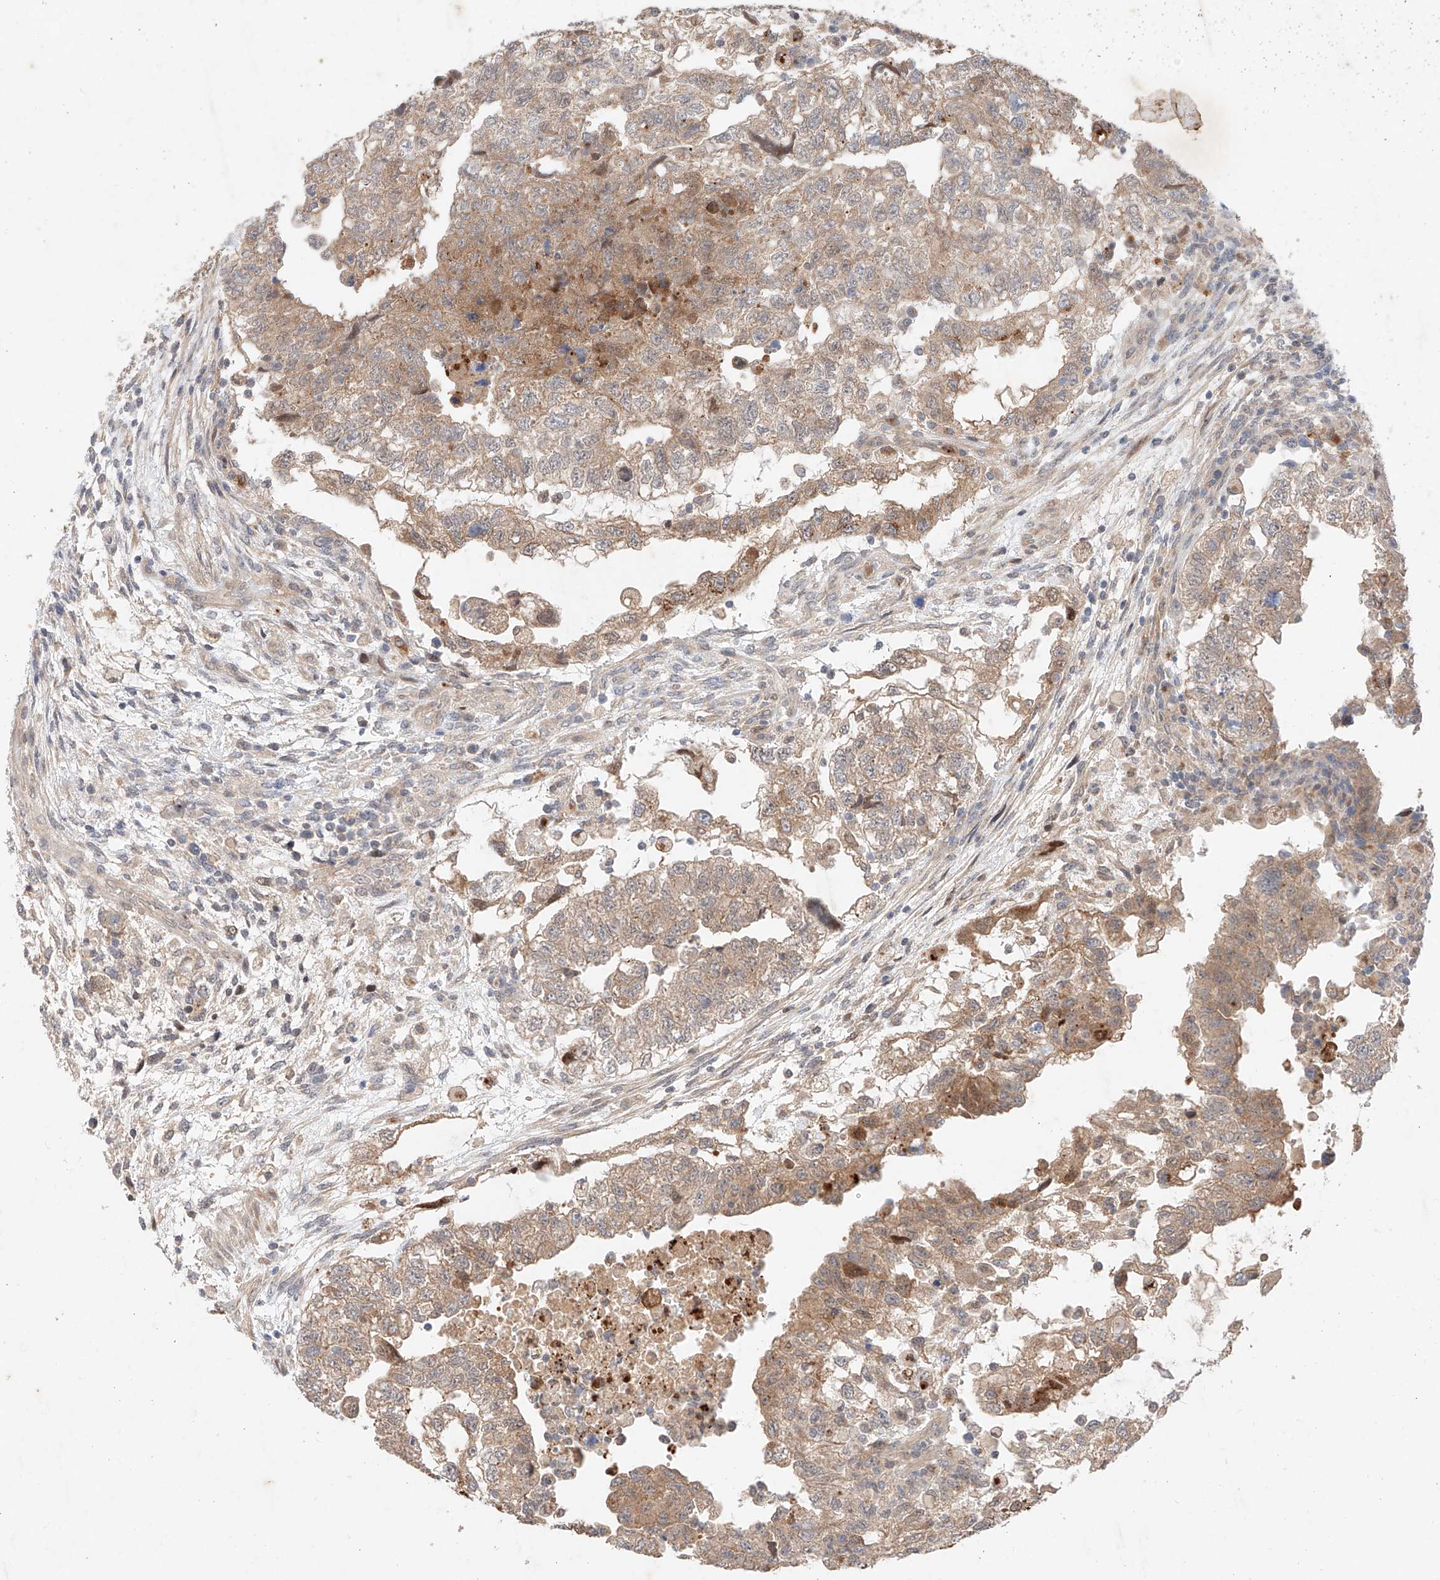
{"staining": {"intensity": "moderate", "quantity": ">75%", "location": "cytoplasmic/membranous"}, "tissue": "testis cancer", "cell_type": "Tumor cells", "image_type": "cancer", "snomed": [{"axis": "morphology", "description": "Carcinoma, Embryonal, NOS"}, {"axis": "topography", "description": "Testis"}], "caption": "Human testis embryonal carcinoma stained for a protein (brown) reveals moderate cytoplasmic/membranous positive expression in approximately >75% of tumor cells.", "gene": "GCNT1", "patient": {"sex": "male", "age": 36}}